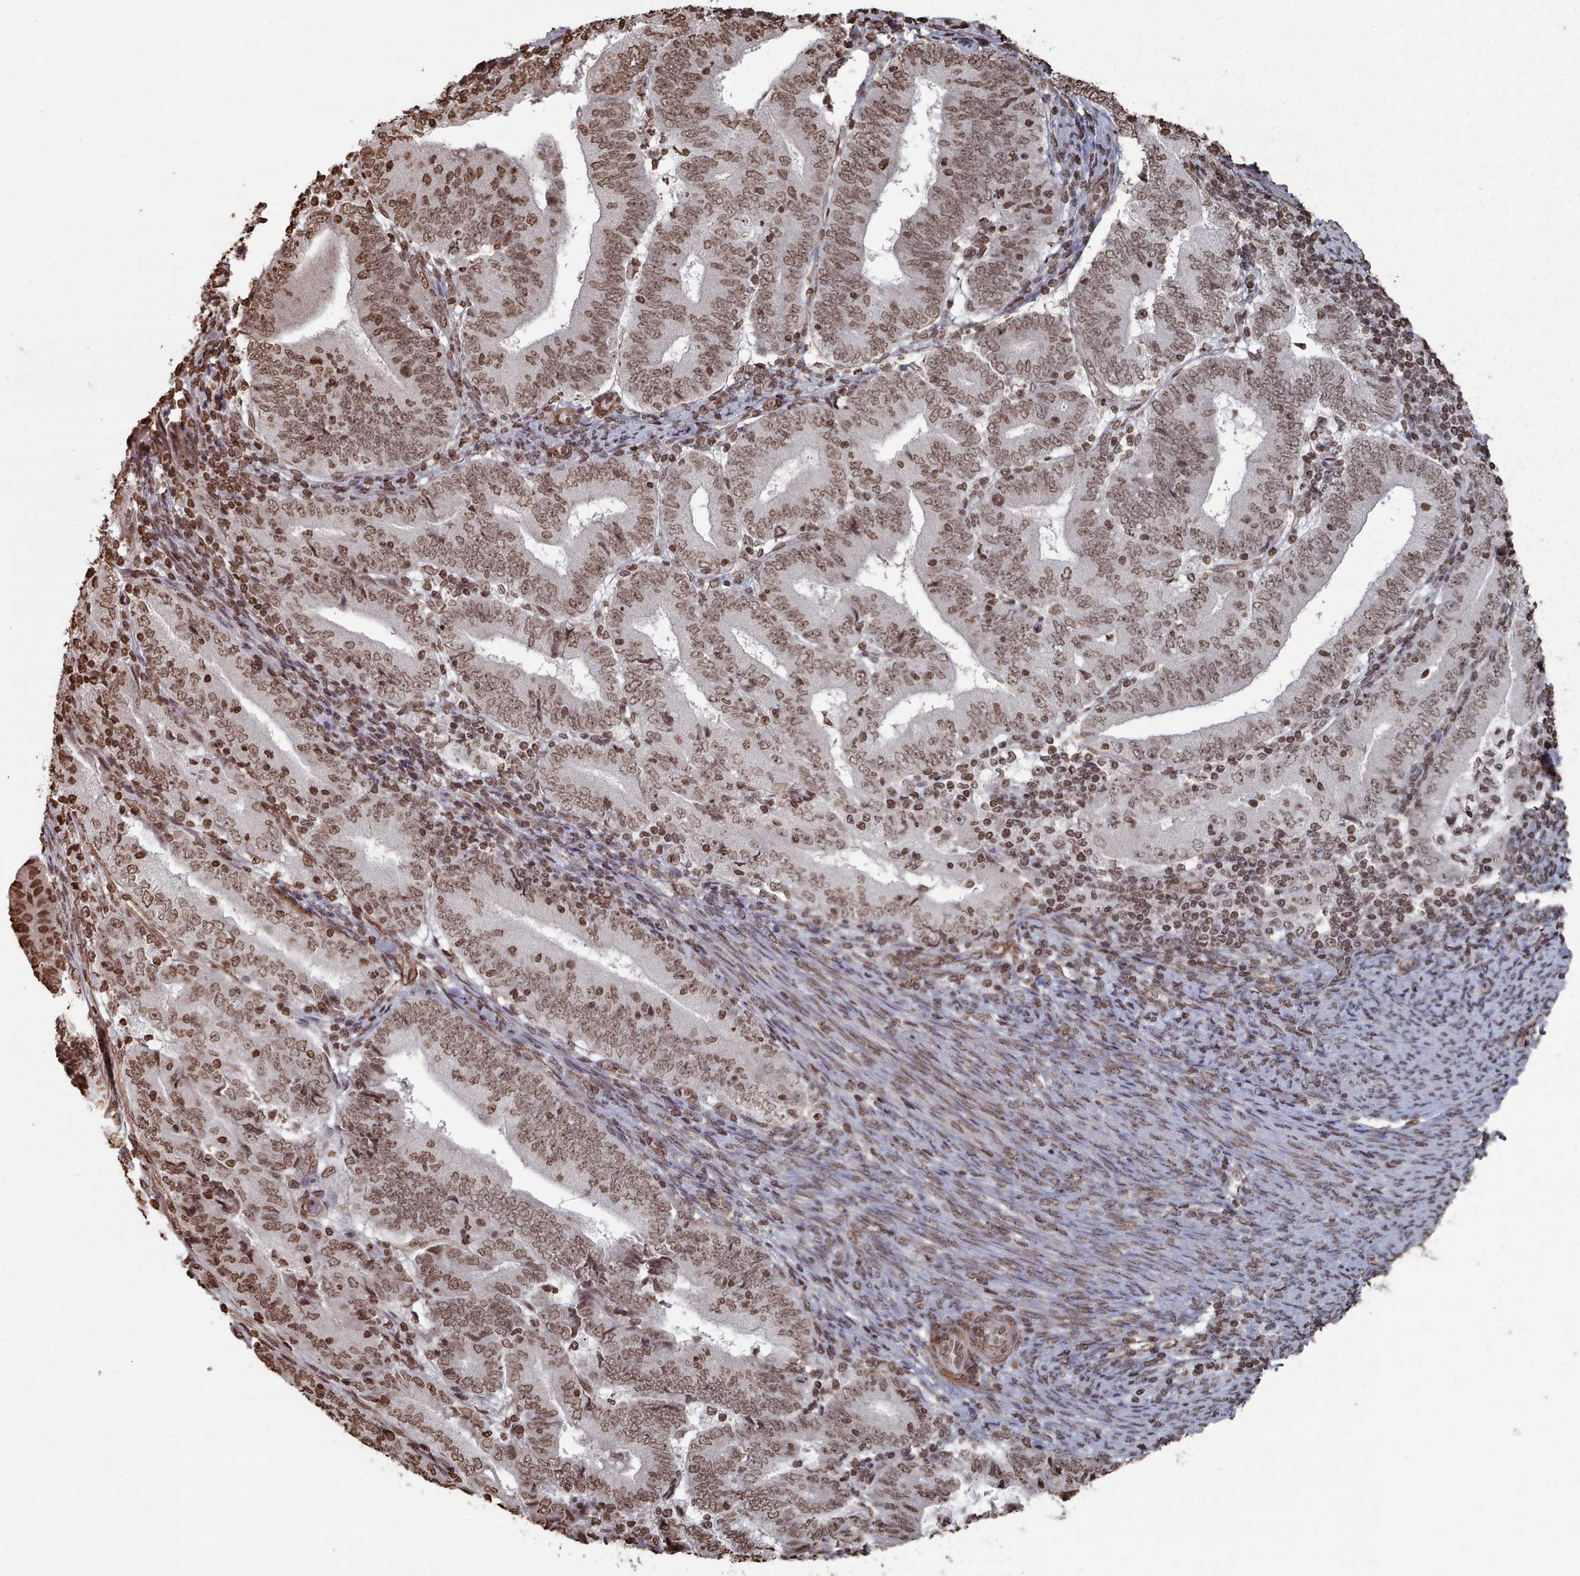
{"staining": {"intensity": "moderate", "quantity": ">75%", "location": "nuclear"}, "tissue": "endometrial cancer", "cell_type": "Tumor cells", "image_type": "cancer", "snomed": [{"axis": "morphology", "description": "Adenocarcinoma, NOS"}, {"axis": "topography", "description": "Endometrium"}], "caption": "Adenocarcinoma (endometrial) was stained to show a protein in brown. There is medium levels of moderate nuclear expression in approximately >75% of tumor cells. (DAB = brown stain, brightfield microscopy at high magnification).", "gene": "PLEKHG5", "patient": {"sex": "female", "age": 70}}